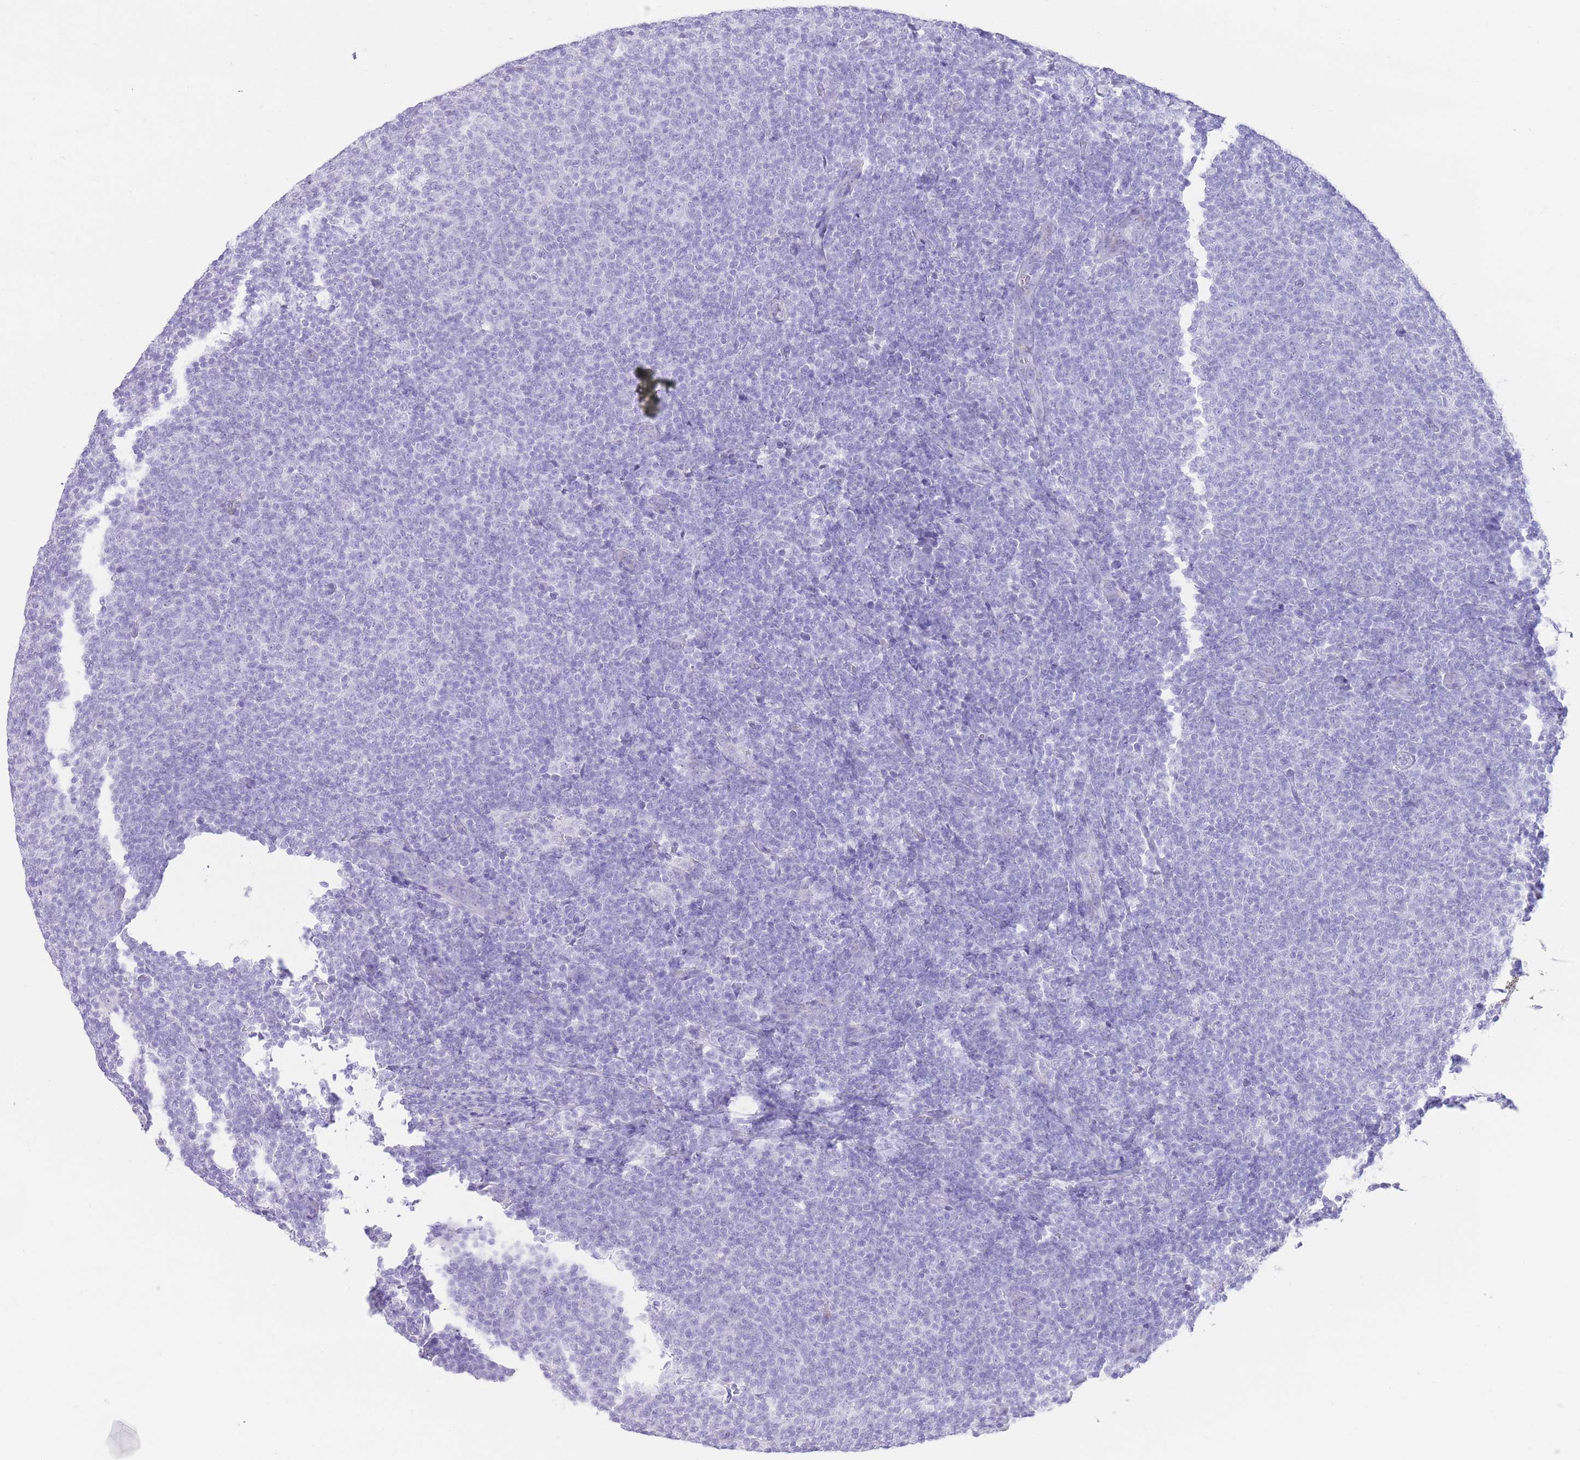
{"staining": {"intensity": "negative", "quantity": "none", "location": "none"}, "tissue": "lymphoma", "cell_type": "Tumor cells", "image_type": "cancer", "snomed": [{"axis": "morphology", "description": "Malignant lymphoma, non-Hodgkin's type, Low grade"}, {"axis": "topography", "description": "Lymph node"}], "caption": "IHC of malignant lymphoma, non-Hodgkin's type (low-grade) displays no positivity in tumor cells.", "gene": "ELOA2", "patient": {"sex": "male", "age": 66}}